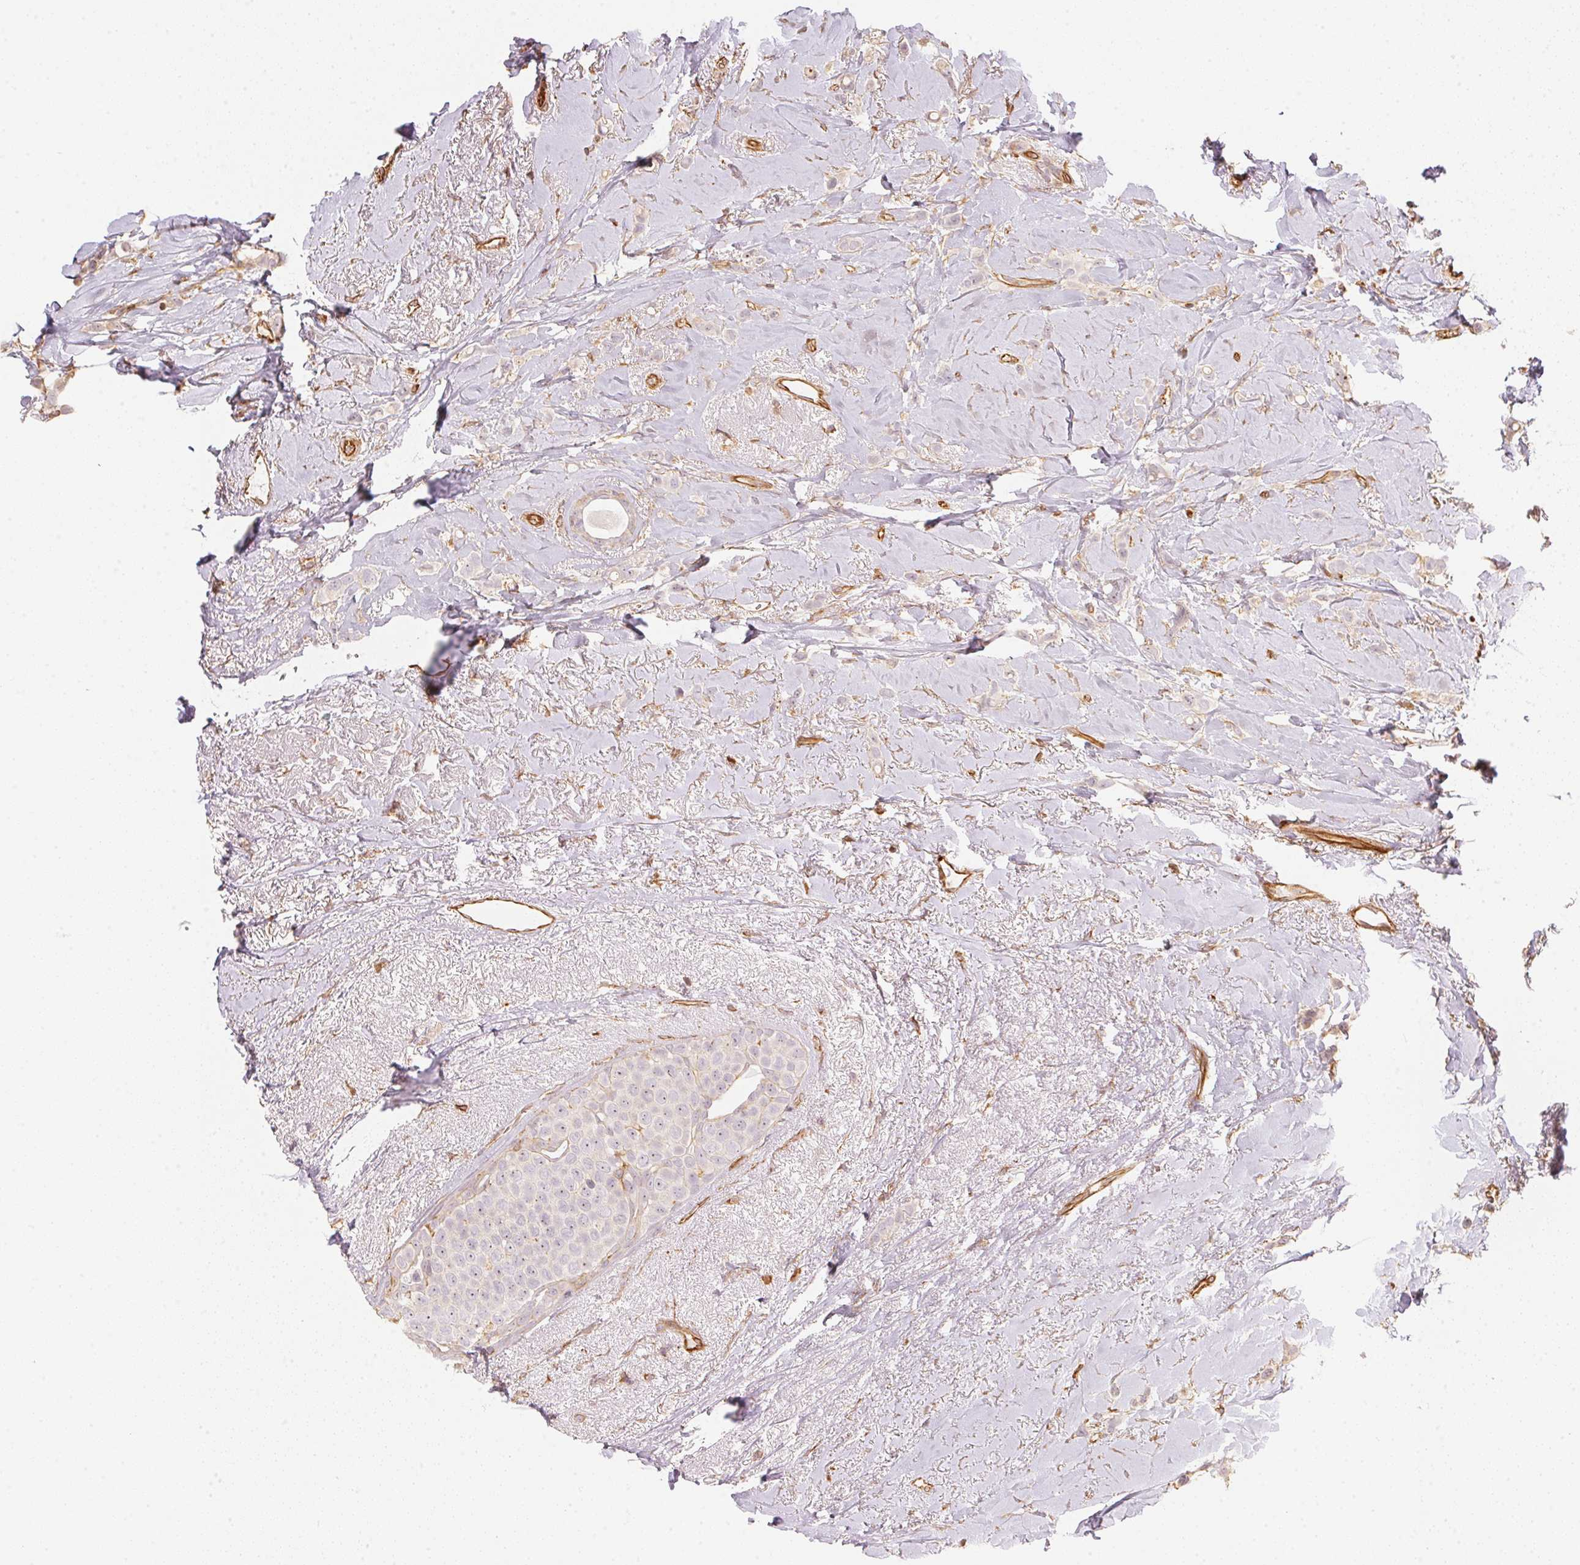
{"staining": {"intensity": "negative", "quantity": "none", "location": "none"}, "tissue": "breast cancer", "cell_type": "Tumor cells", "image_type": "cancer", "snomed": [{"axis": "morphology", "description": "Lobular carcinoma"}, {"axis": "topography", "description": "Breast"}], "caption": "The histopathology image demonstrates no significant staining in tumor cells of breast cancer (lobular carcinoma).", "gene": "FOXR2", "patient": {"sex": "female", "age": 66}}